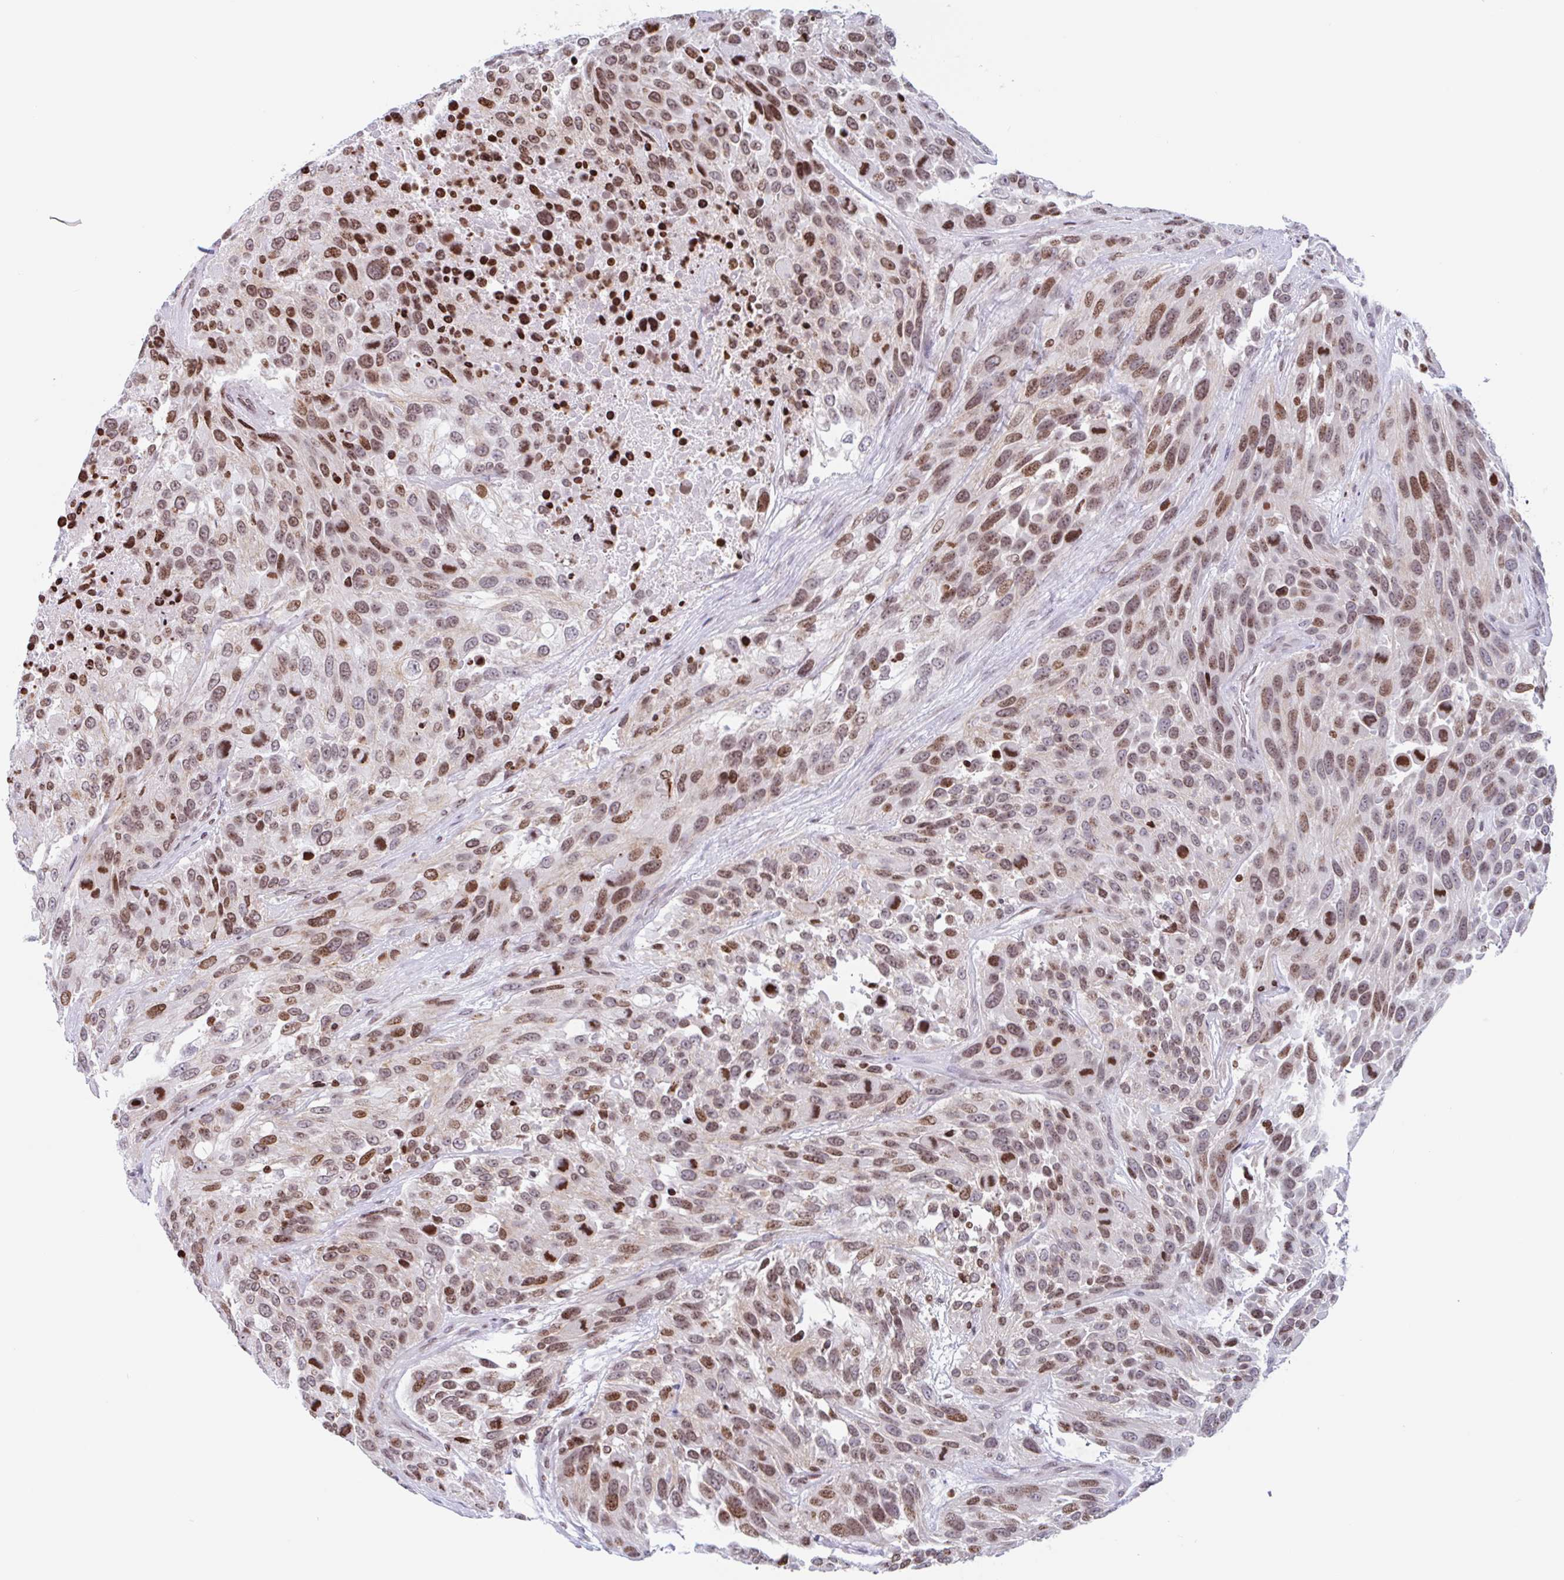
{"staining": {"intensity": "moderate", "quantity": ">75%", "location": "nuclear"}, "tissue": "urothelial cancer", "cell_type": "Tumor cells", "image_type": "cancer", "snomed": [{"axis": "morphology", "description": "Urothelial carcinoma, High grade"}, {"axis": "topography", "description": "Urinary bladder"}], "caption": "Urothelial carcinoma (high-grade) tissue reveals moderate nuclear positivity in about >75% of tumor cells, visualized by immunohistochemistry. (Stains: DAB in brown, nuclei in blue, Microscopy: brightfield microscopy at high magnification).", "gene": "NOL6", "patient": {"sex": "female", "age": 70}}